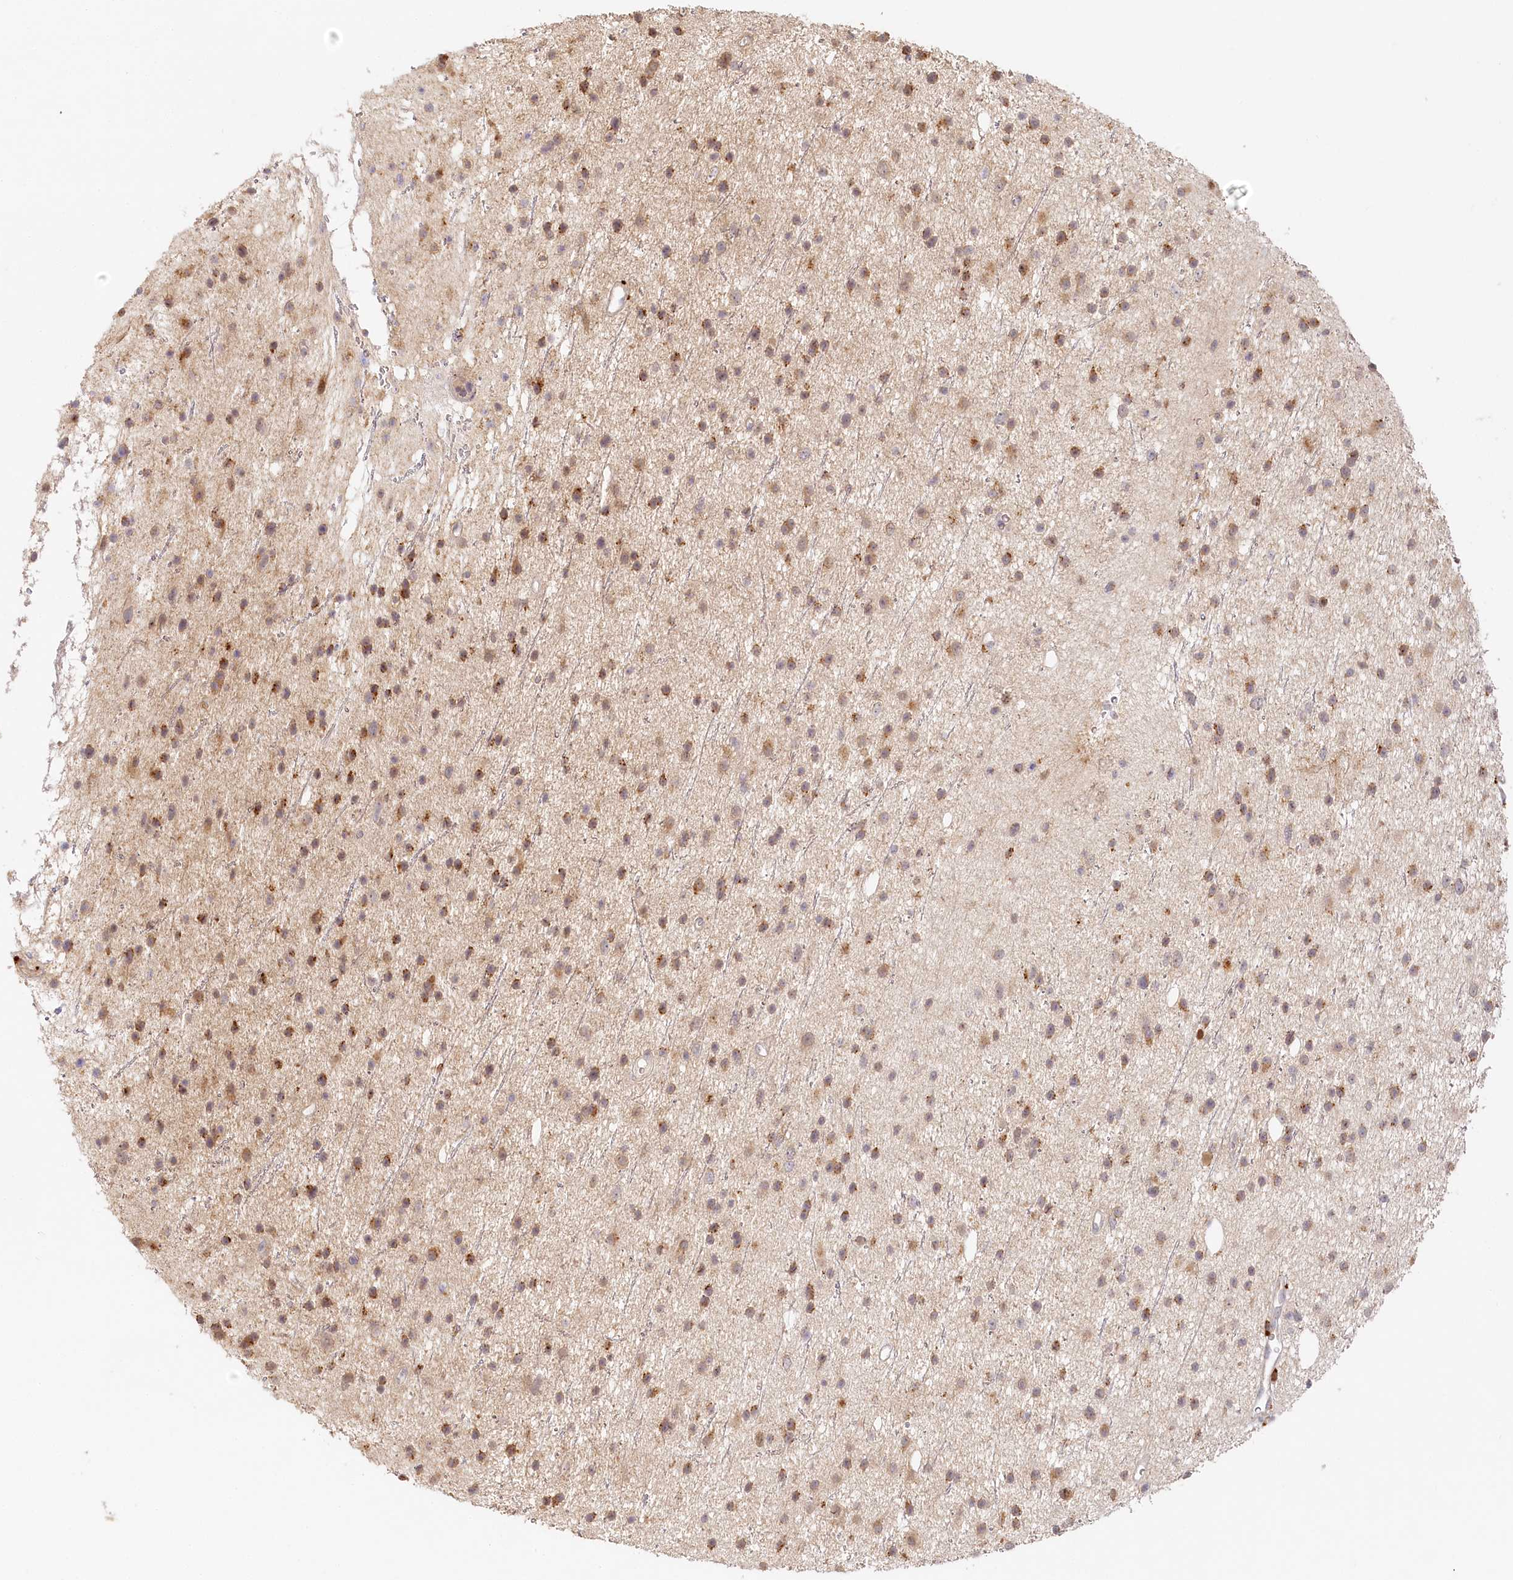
{"staining": {"intensity": "moderate", "quantity": "25%-75%", "location": "cytoplasmic/membranous"}, "tissue": "glioma", "cell_type": "Tumor cells", "image_type": "cancer", "snomed": [{"axis": "morphology", "description": "Glioma, malignant, Low grade"}, {"axis": "topography", "description": "Cerebral cortex"}], "caption": "Protein expression analysis of glioma displays moderate cytoplasmic/membranous positivity in about 25%-75% of tumor cells.", "gene": "VSIG1", "patient": {"sex": "female", "age": 39}}